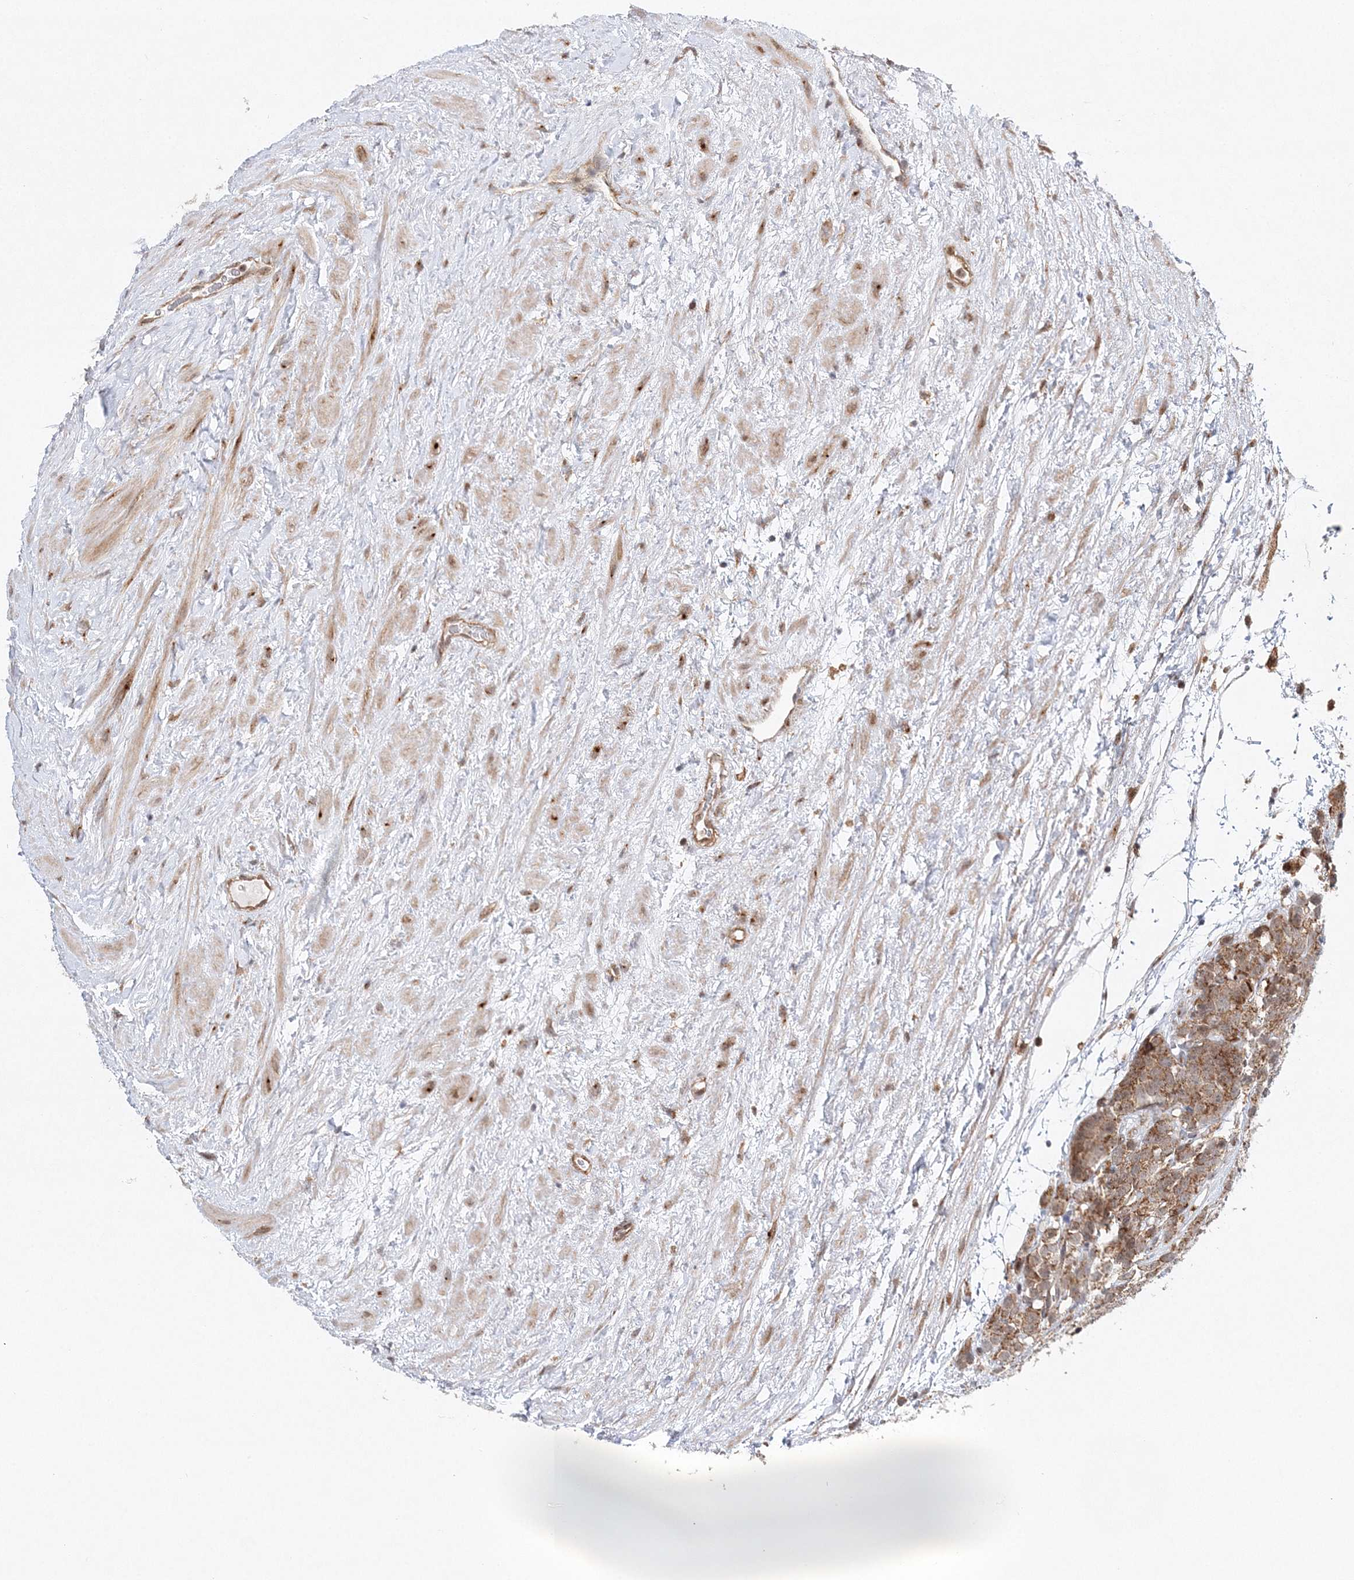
{"staining": {"intensity": "moderate", "quantity": ">75%", "location": "cytoplasmic/membranous"}, "tissue": "testis cancer", "cell_type": "Tumor cells", "image_type": "cancer", "snomed": [{"axis": "morphology", "description": "Seminoma, NOS"}, {"axis": "topography", "description": "Testis"}], "caption": "IHC (DAB) staining of testis seminoma exhibits moderate cytoplasmic/membranous protein staining in about >75% of tumor cells. (DAB (3,3'-diaminobenzidine) IHC with brightfield microscopy, high magnification).", "gene": "RAB11FIP2", "patient": {"sex": "male", "age": 71}}